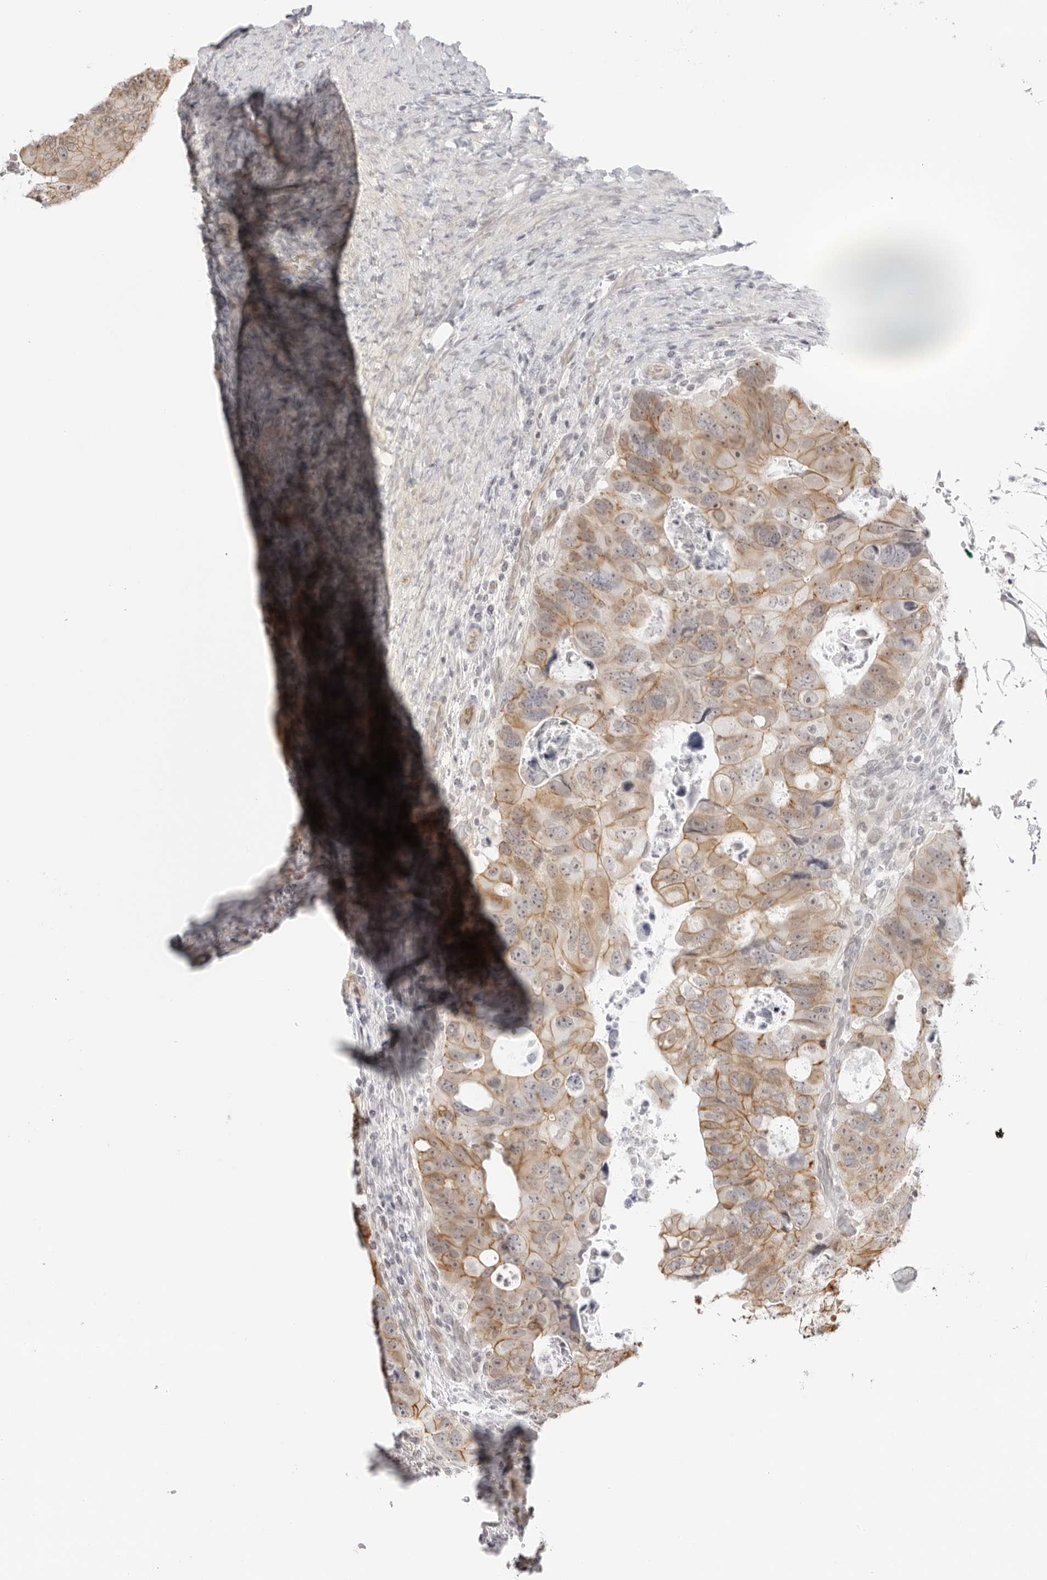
{"staining": {"intensity": "moderate", "quantity": ">75%", "location": "cytoplasmic/membranous"}, "tissue": "colorectal cancer", "cell_type": "Tumor cells", "image_type": "cancer", "snomed": [{"axis": "morphology", "description": "Adenocarcinoma, NOS"}, {"axis": "topography", "description": "Rectum"}], "caption": "This is a histology image of IHC staining of colorectal cancer, which shows moderate expression in the cytoplasmic/membranous of tumor cells.", "gene": "TRAPPC3", "patient": {"sex": "male", "age": 59}}